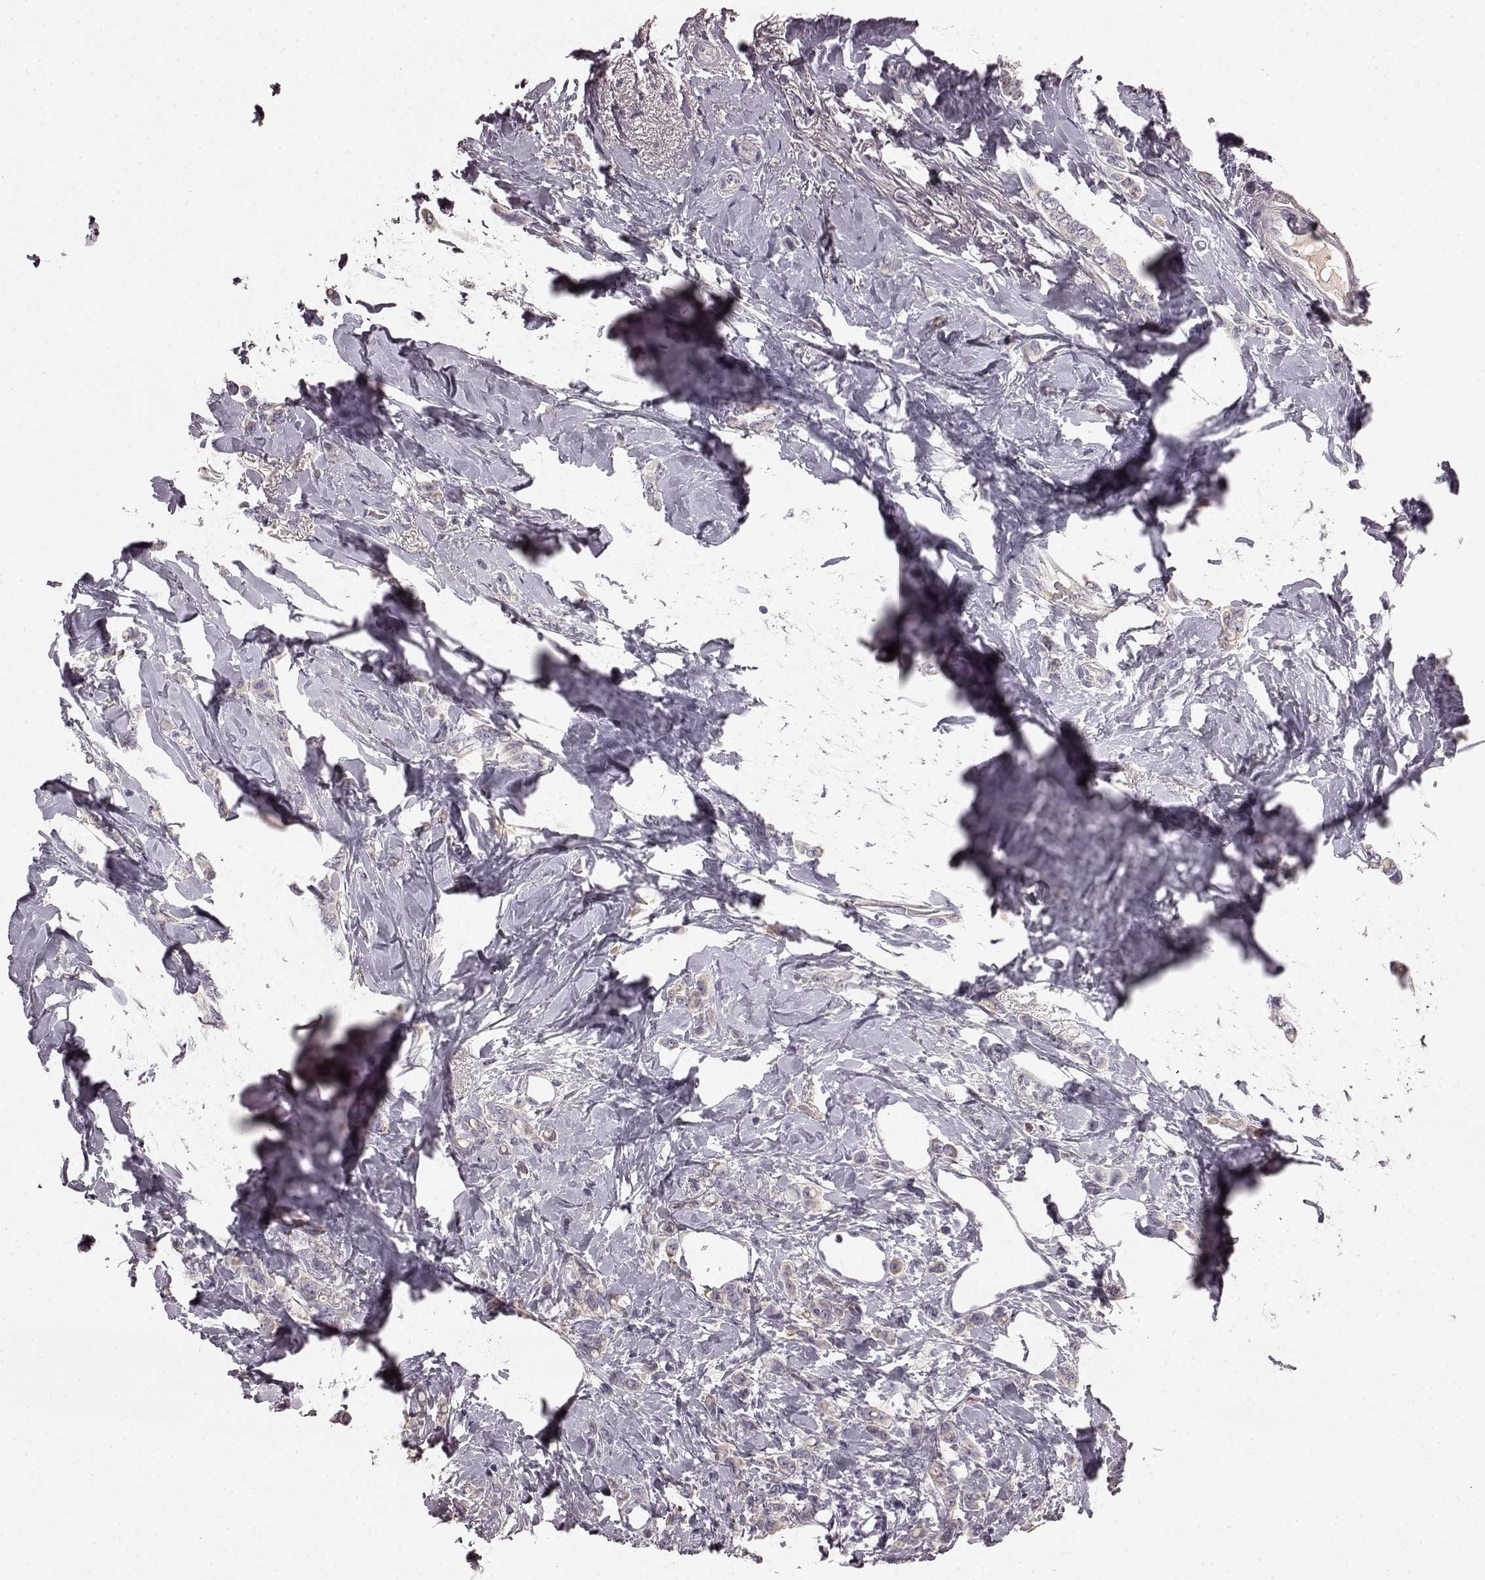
{"staining": {"intensity": "negative", "quantity": "none", "location": "none"}, "tissue": "breast cancer", "cell_type": "Tumor cells", "image_type": "cancer", "snomed": [{"axis": "morphology", "description": "Lobular carcinoma"}, {"axis": "topography", "description": "Breast"}], "caption": "This is an immunohistochemistry histopathology image of breast cancer (lobular carcinoma). There is no staining in tumor cells.", "gene": "KRT85", "patient": {"sex": "female", "age": 66}}